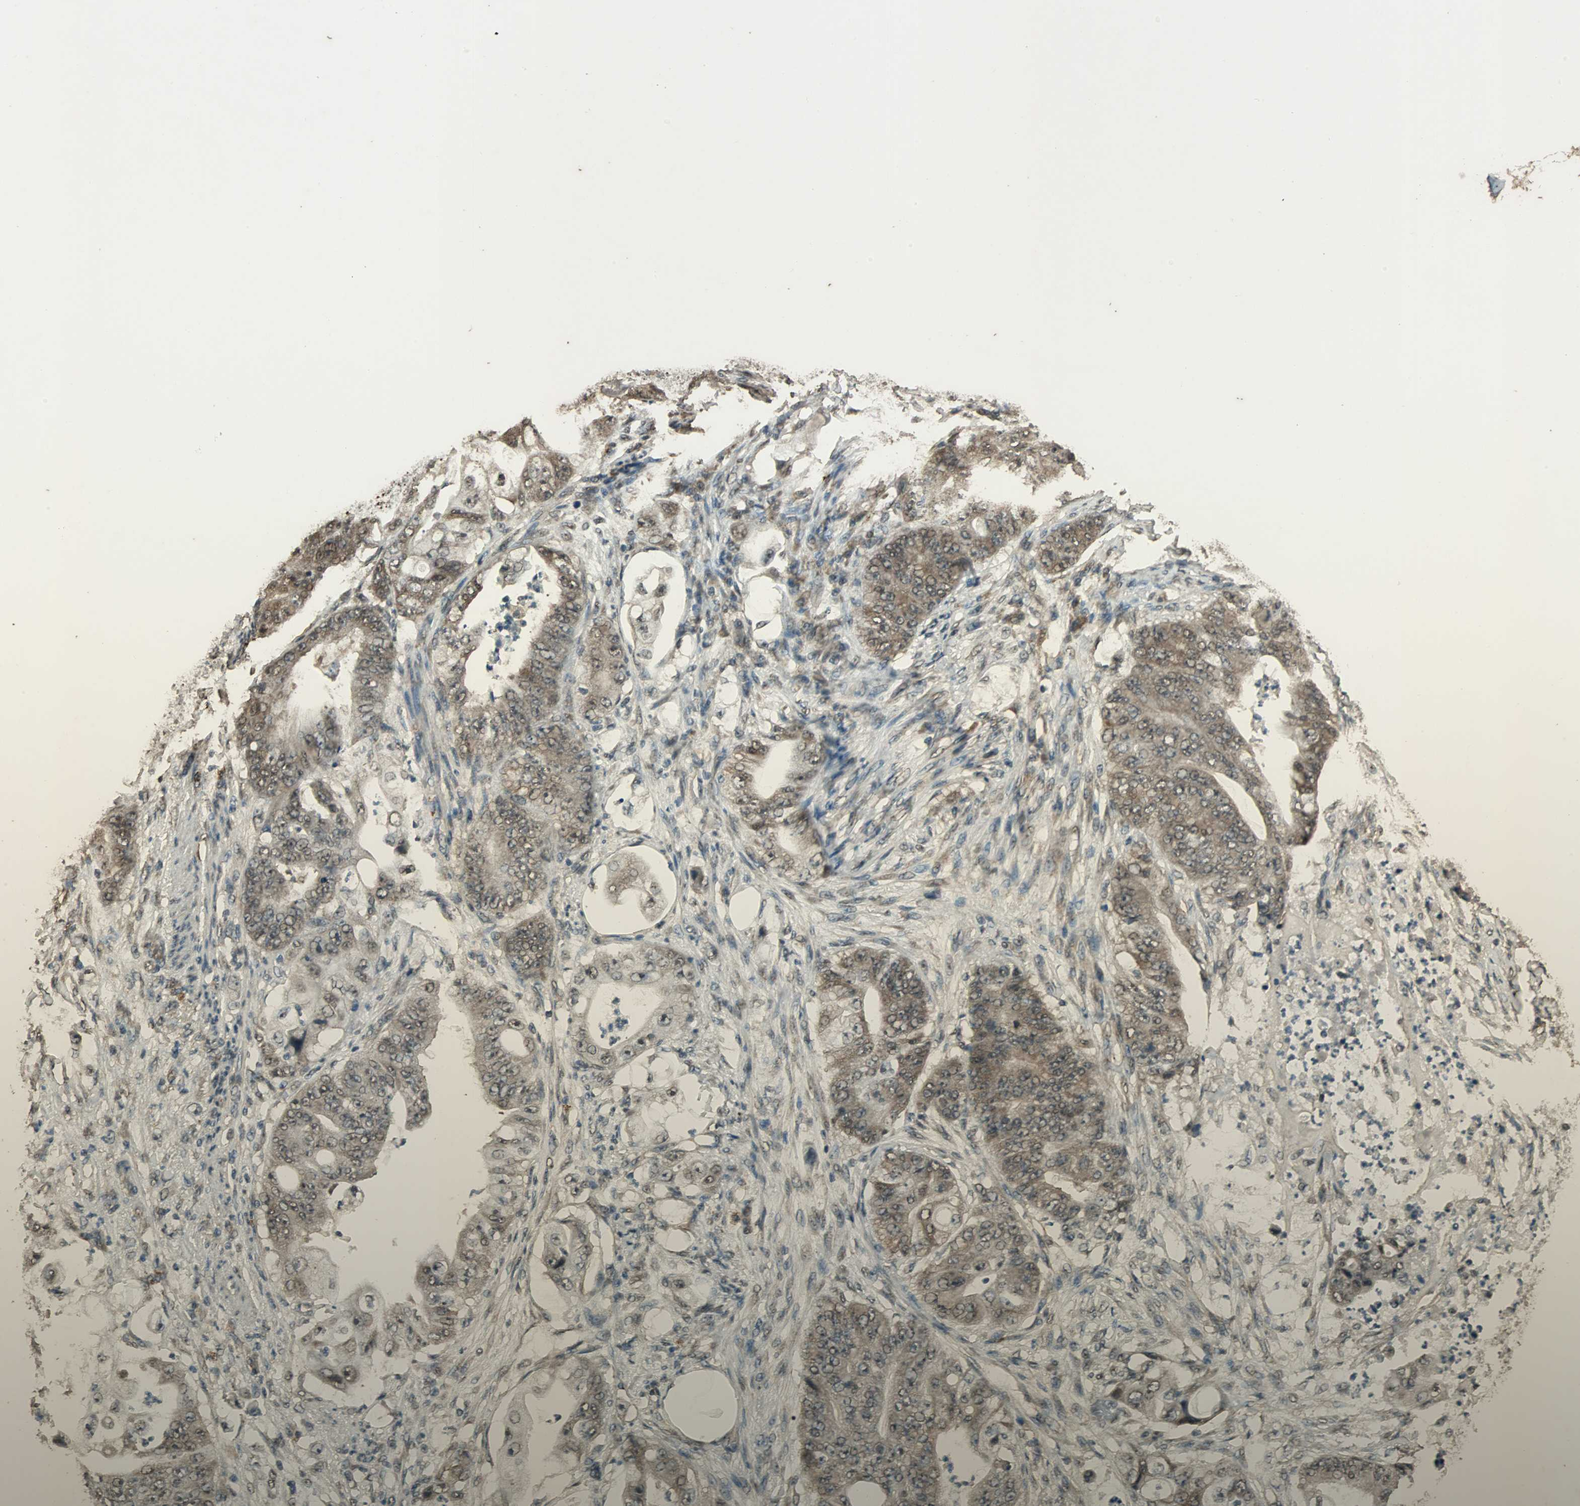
{"staining": {"intensity": "moderate", "quantity": ">75%", "location": "cytoplasmic/membranous,nuclear"}, "tissue": "stomach cancer", "cell_type": "Tumor cells", "image_type": "cancer", "snomed": [{"axis": "morphology", "description": "Adenocarcinoma, NOS"}, {"axis": "topography", "description": "Stomach"}], "caption": "A micrograph of human stomach adenocarcinoma stained for a protein shows moderate cytoplasmic/membranous and nuclear brown staining in tumor cells. (Stains: DAB (3,3'-diaminobenzidine) in brown, nuclei in blue, Microscopy: brightfield microscopy at high magnification).", "gene": "PPP1R13B", "patient": {"sex": "female", "age": 73}}